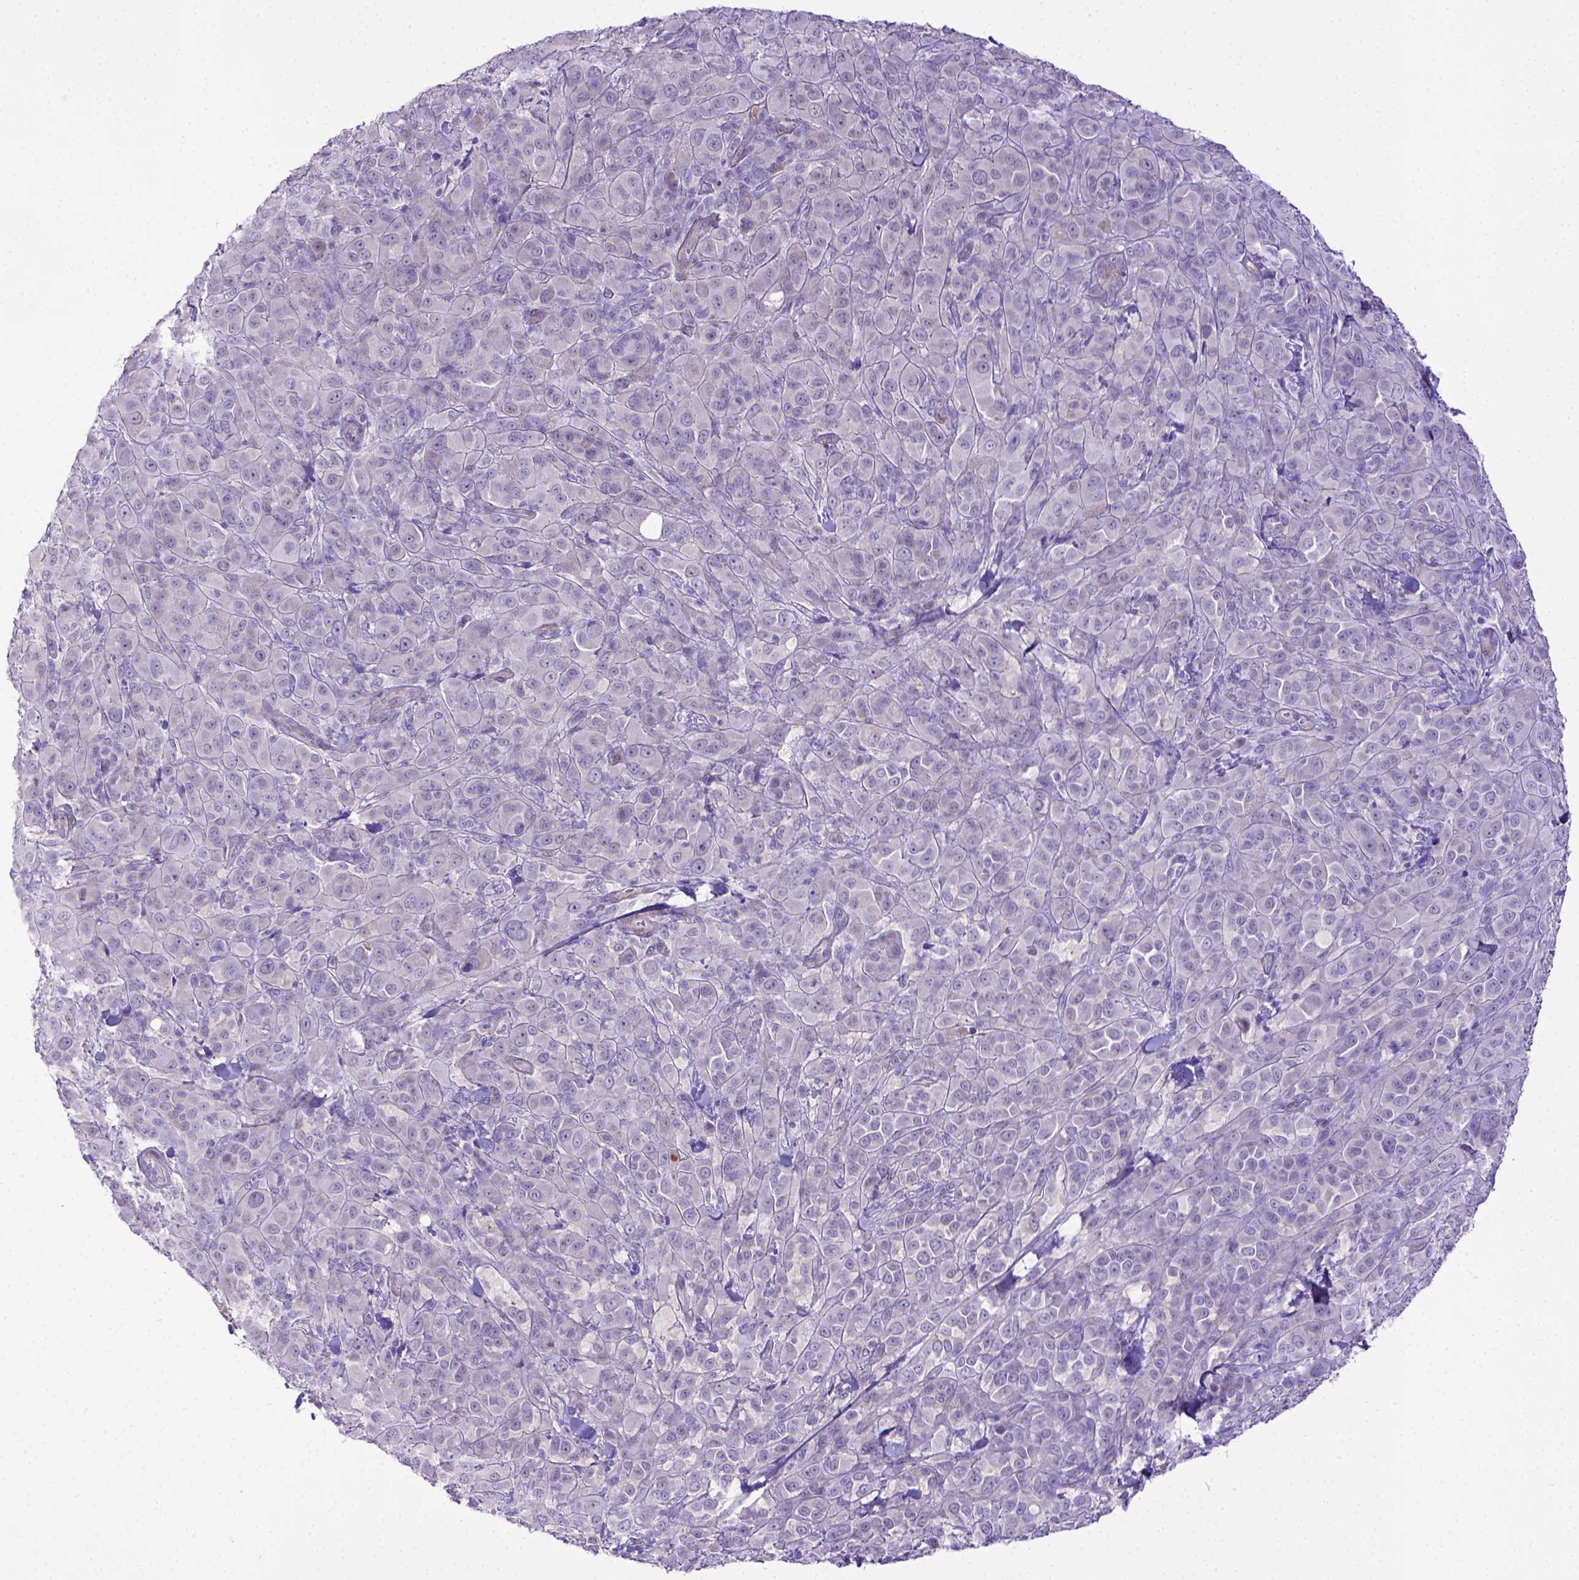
{"staining": {"intensity": "negative", "quantity": "none", "location": "none"}, "tissue": "melanoma", "cell_type": "Tumor cells", "image_type": "cancer", "snomed": [{"axis": "morphology", "description": "Malignant melanoma, NOS"}, {"axis": "topography", "description": "Skin"}], "caption": "The photomicrograph displays no staining of tumor cells in melanoma. Nuclei are stained in blue.", "gene": "BTN1A1", "patient": {"sex": "female", "age": 87}}